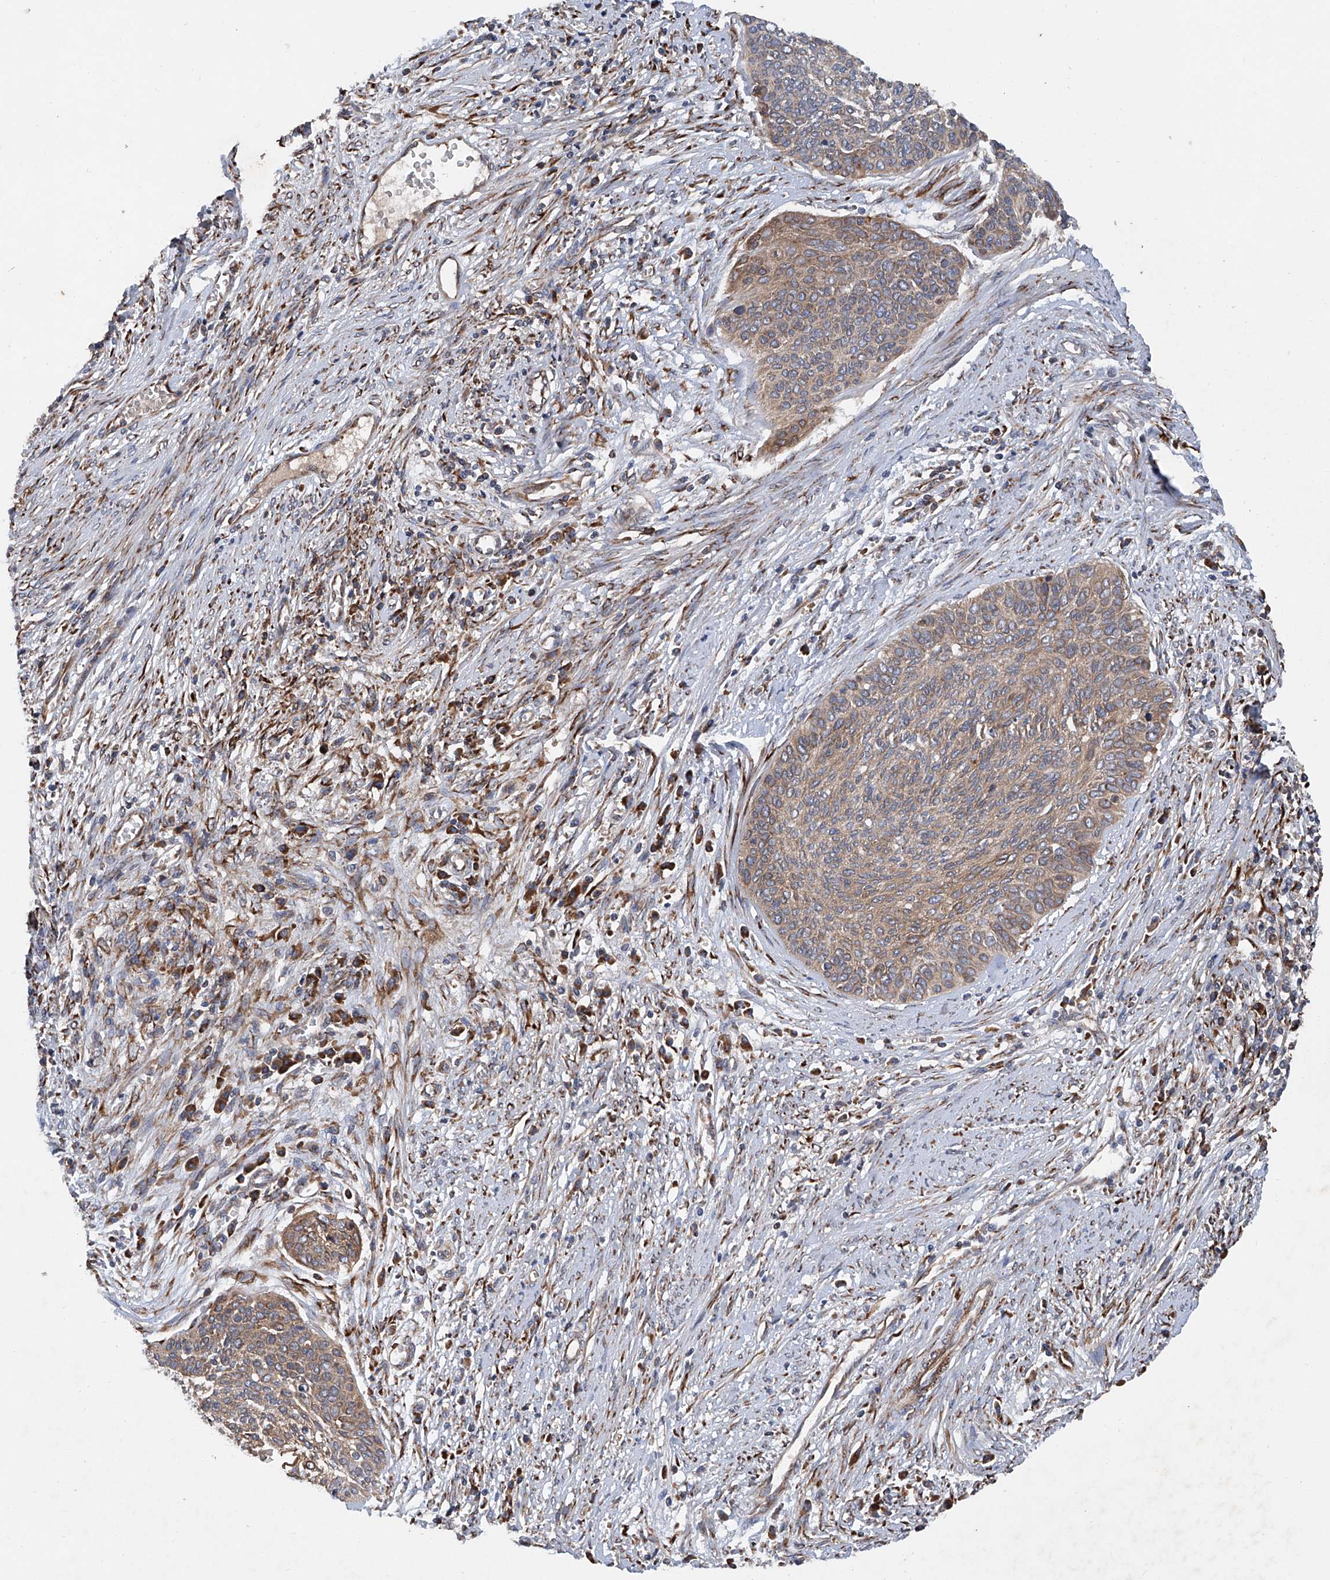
{"staining": {"intensity": "moderate", "quantity": ">75%", "location": "cytoplasmic/membranous"}, "tissue": "cervical cancer", "cell_type": "Tumor cells", "image_type": "cancer", "snomed": [{"axis": "morphology", "description": "Squamous cell carcinoma, NOS"}, {"axis": "topography", "description": "Cervix"}], "caption": "A photomicrograph of human cervical squamous cell carcinoma stained for a protein displays moderate cytoplasmic/membranous brown staining in tumor cells.", "gene": "ASCC3", "patient": {"sex": "female", "age": 55}}